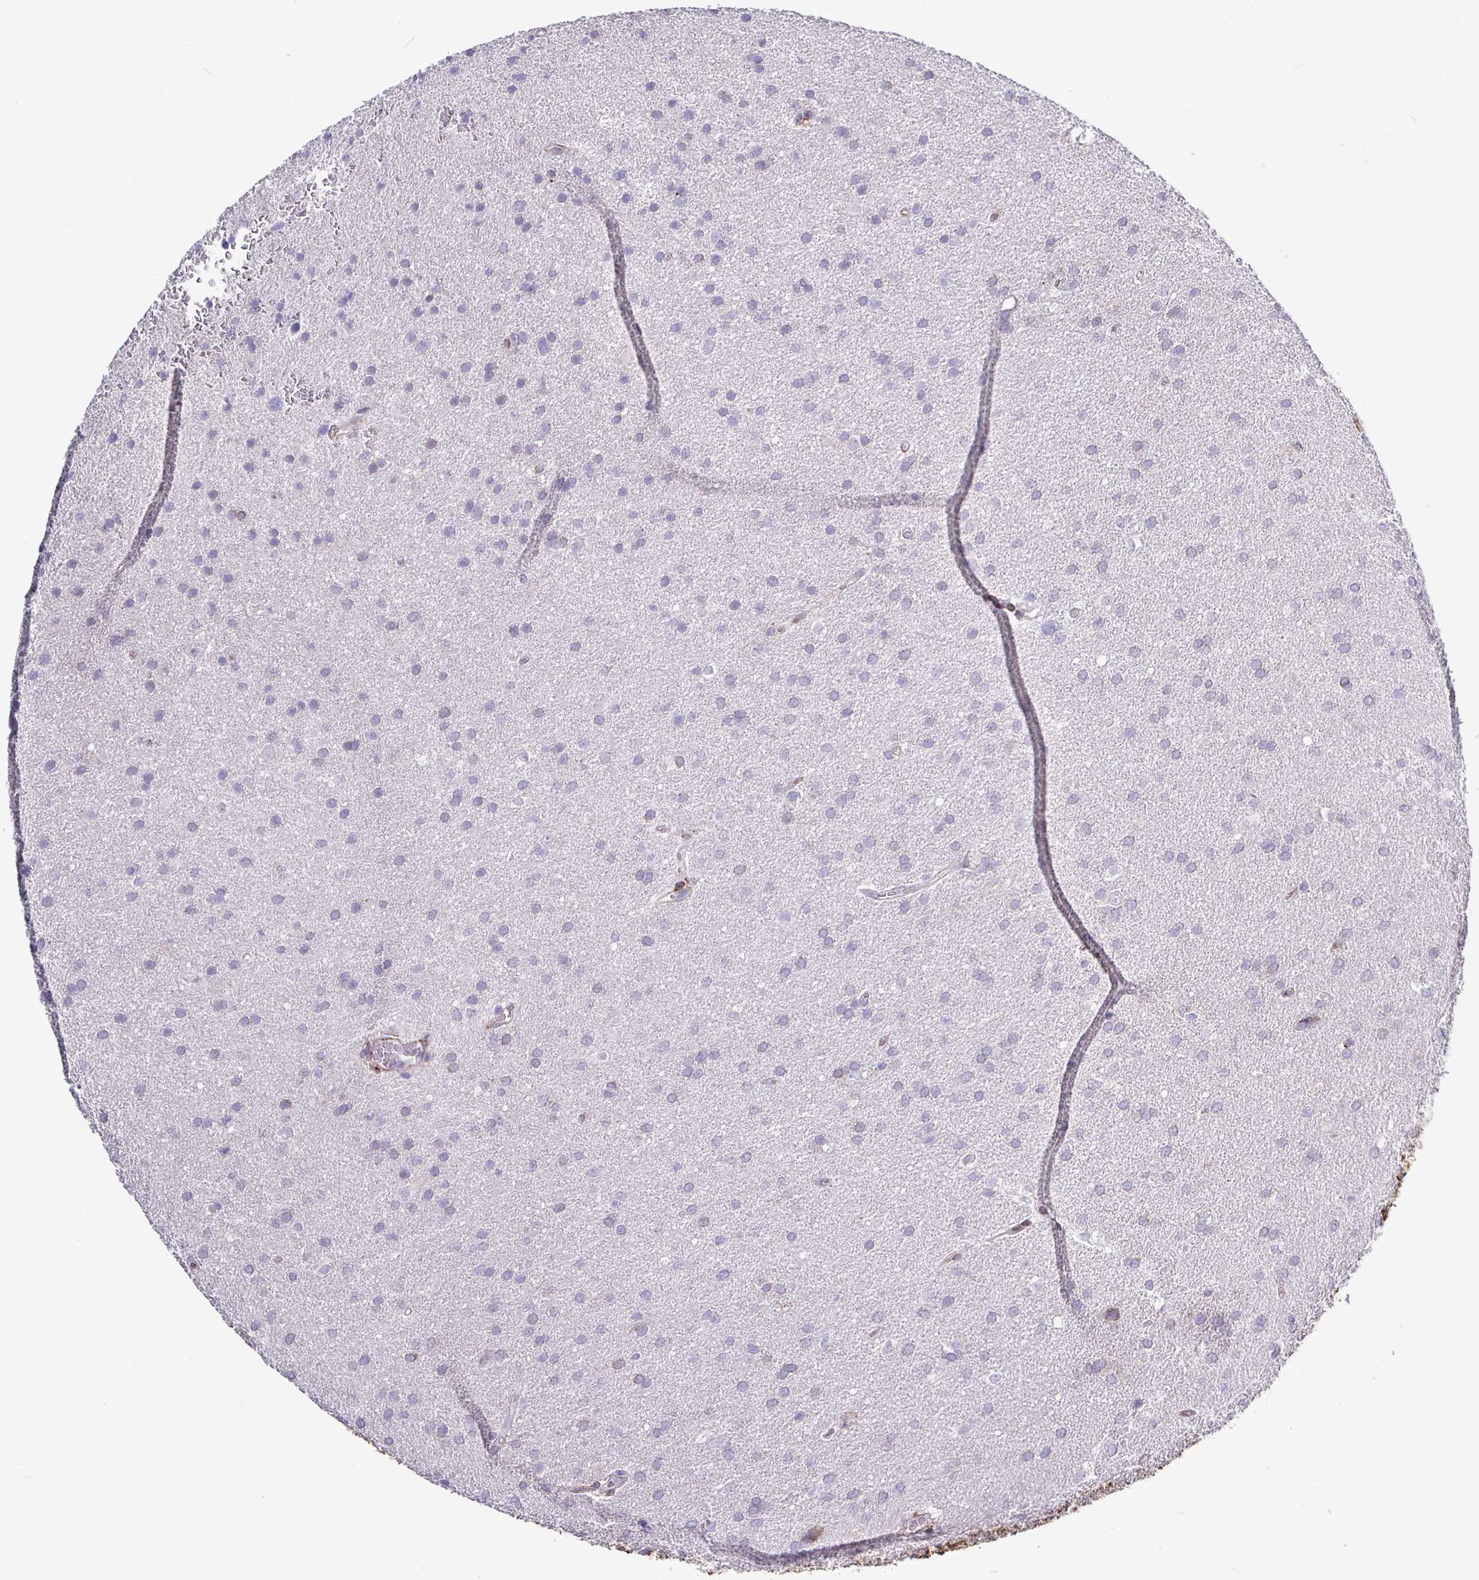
{"staining": {"intensity": "negative", "quantity": "none", "location": "none"}, "tissue": "glioma", "cell_type": "Tumor cells", "image_type": "cancer", "snomed": [{"axis": "morphology", "description": "Glioma, malignant, Low grade"}, {"axis": "topography", "description": "Brain"}], "caption": "Tumor cells are negative for brown protein staining in low-grade glioma (malignant). (Stains: DAB (3,3'-diaminobenzidine) immunohistochemistry with hematoxylin counter stain, Microscopy: brightfield microscopy at high magnification).", "gene": "P4HA2", "patient": {"sex": "female", "age": 54}}